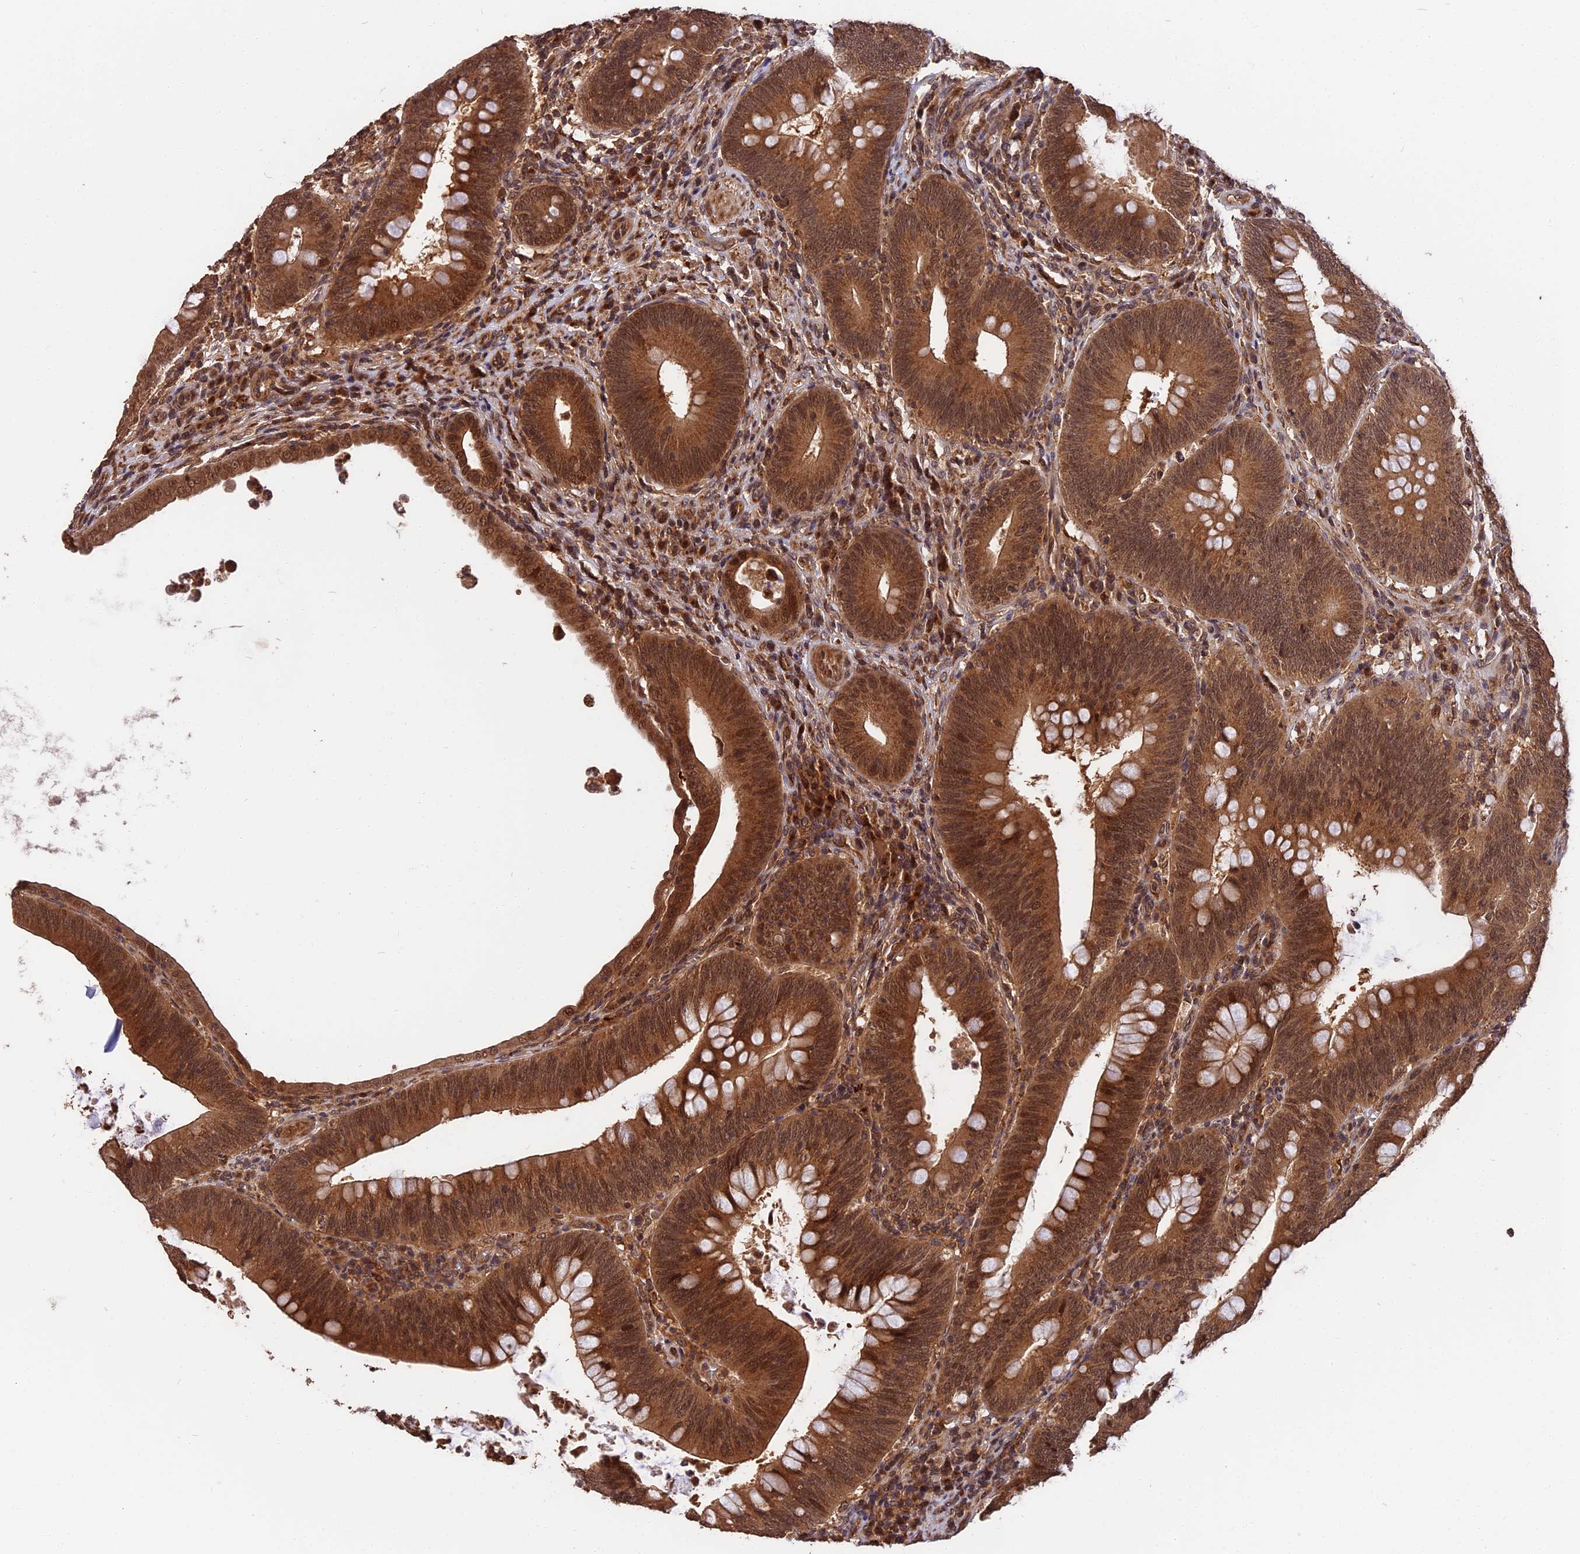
{"staining": {"intensity": "moderate", "quantity": ">75%", "location": "cytoplasmic/membranous,nuclear"}, "tissue": "colorectal cancer", "cell_type": "Tumor cells", "image_type": "cancer", "snomed": [{"axis": "morphology", "description": "Normal tissue, NOS"}, {"axis": "topography", "description": "Colon"}], "caption": "The photomicrograph displays staining of colorectal cancer, revealing moderate cytoplasmic/membranous and nuclear protein staining (brown color) within tumor cells.", "gene": "ESCO1", "patient": {"sex": "female", "age": 82}}